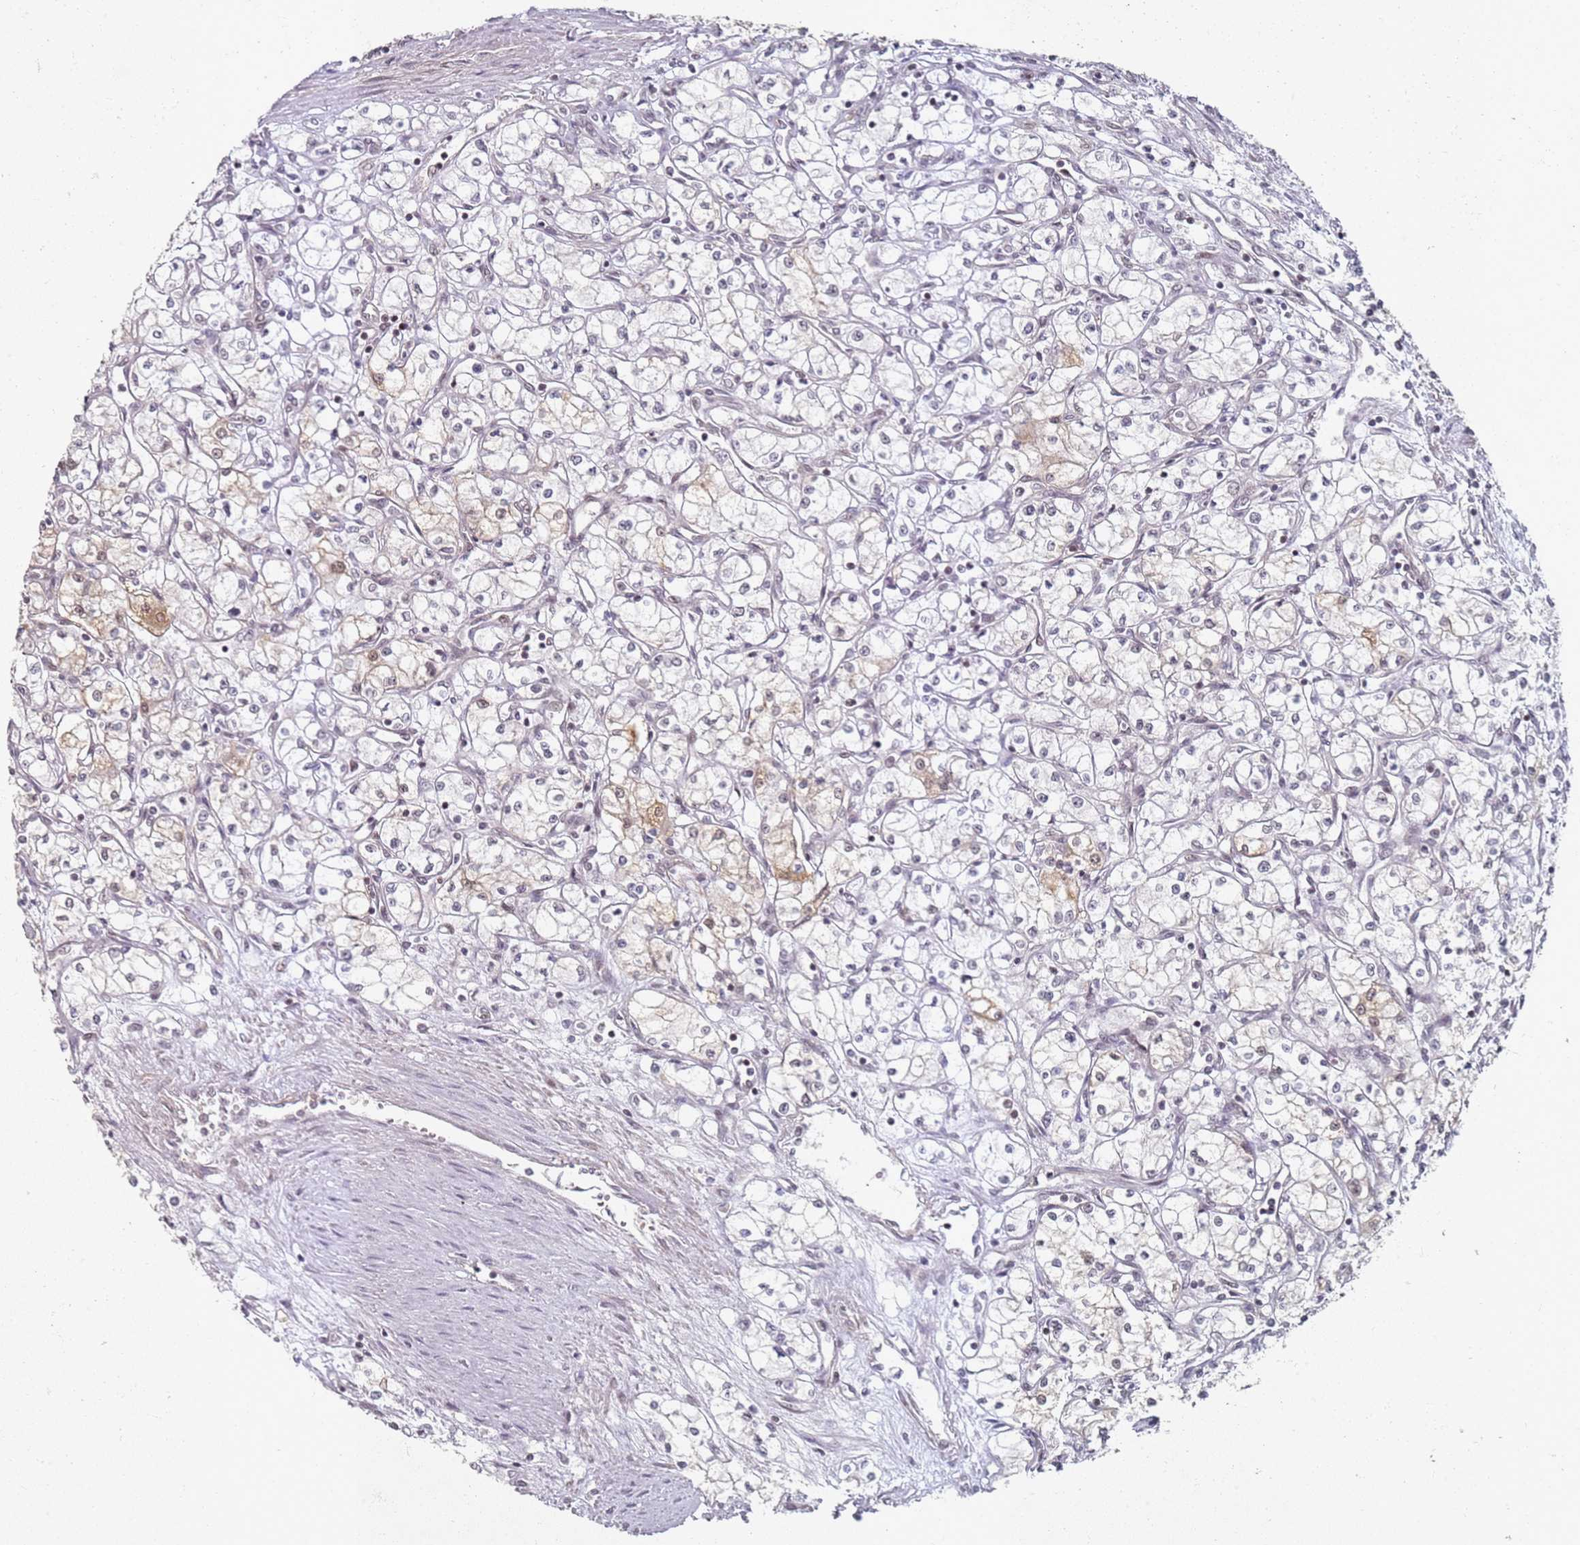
{"staining": {"intensity": "moderate", "quantity": "<25%", "location": "cytoplasmic/membranous,nuclear"}, "tissue": "renal cancer", "cell_type": "Tumor cells", "image_type": "cancer", "snomed": [{"axis": "morphology", "description": "Adenocarcinoma, NOS"}, {"axis": "topography", "description": "Kidney"}], "caption": "This image displays renal cancer stained with immunohistochemistry (IHC) to label a protein in brown. The cytoplasmic/membranous and nuclear of tumor cells show moderate positivity for the protein. Nuclei are counter-stained blue.", "gene": "ATF6B", "patient": {"sex": "male", "age": 59}}